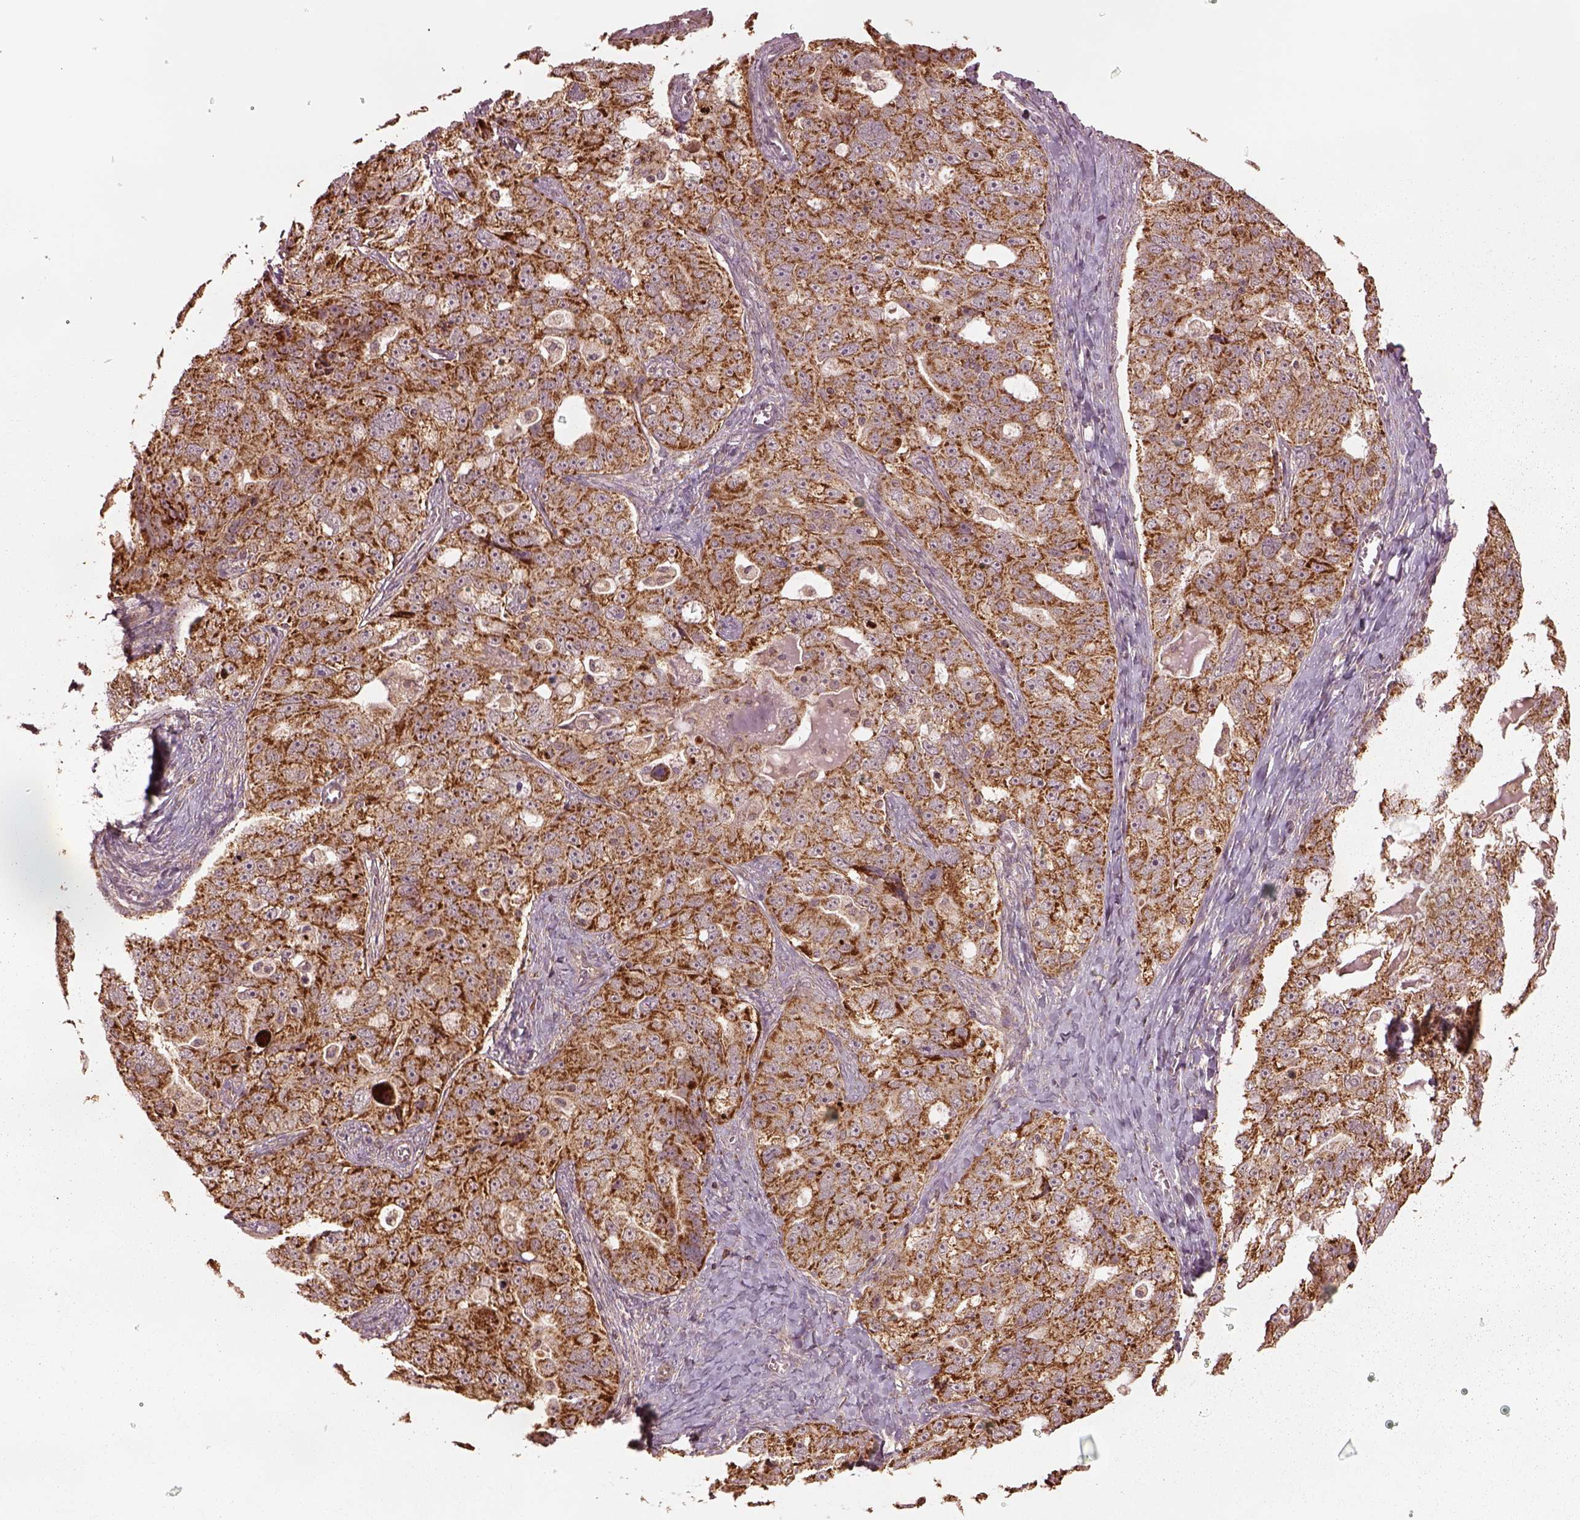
{"staining": {"intensity": "strong", "quantity": ">75%", "location": "cytoplasmic/membranous"}, "tissue": "ovarian cancer", "cell_type": "Tumor cells", "image_type": "cancer", "snomed": [{"axis": "morphology", "description": "Cystadenocarcinoma, serous, NOS"}, {"axis": "topography", "description": "Ovary"}], "caption": "Ovarian cancer stained for a protein shows strong cytoplasmic/membranous positivity in tumor cells.", "gene": "SEL1L3", "patient": {"sex": "female", "age": 51}}